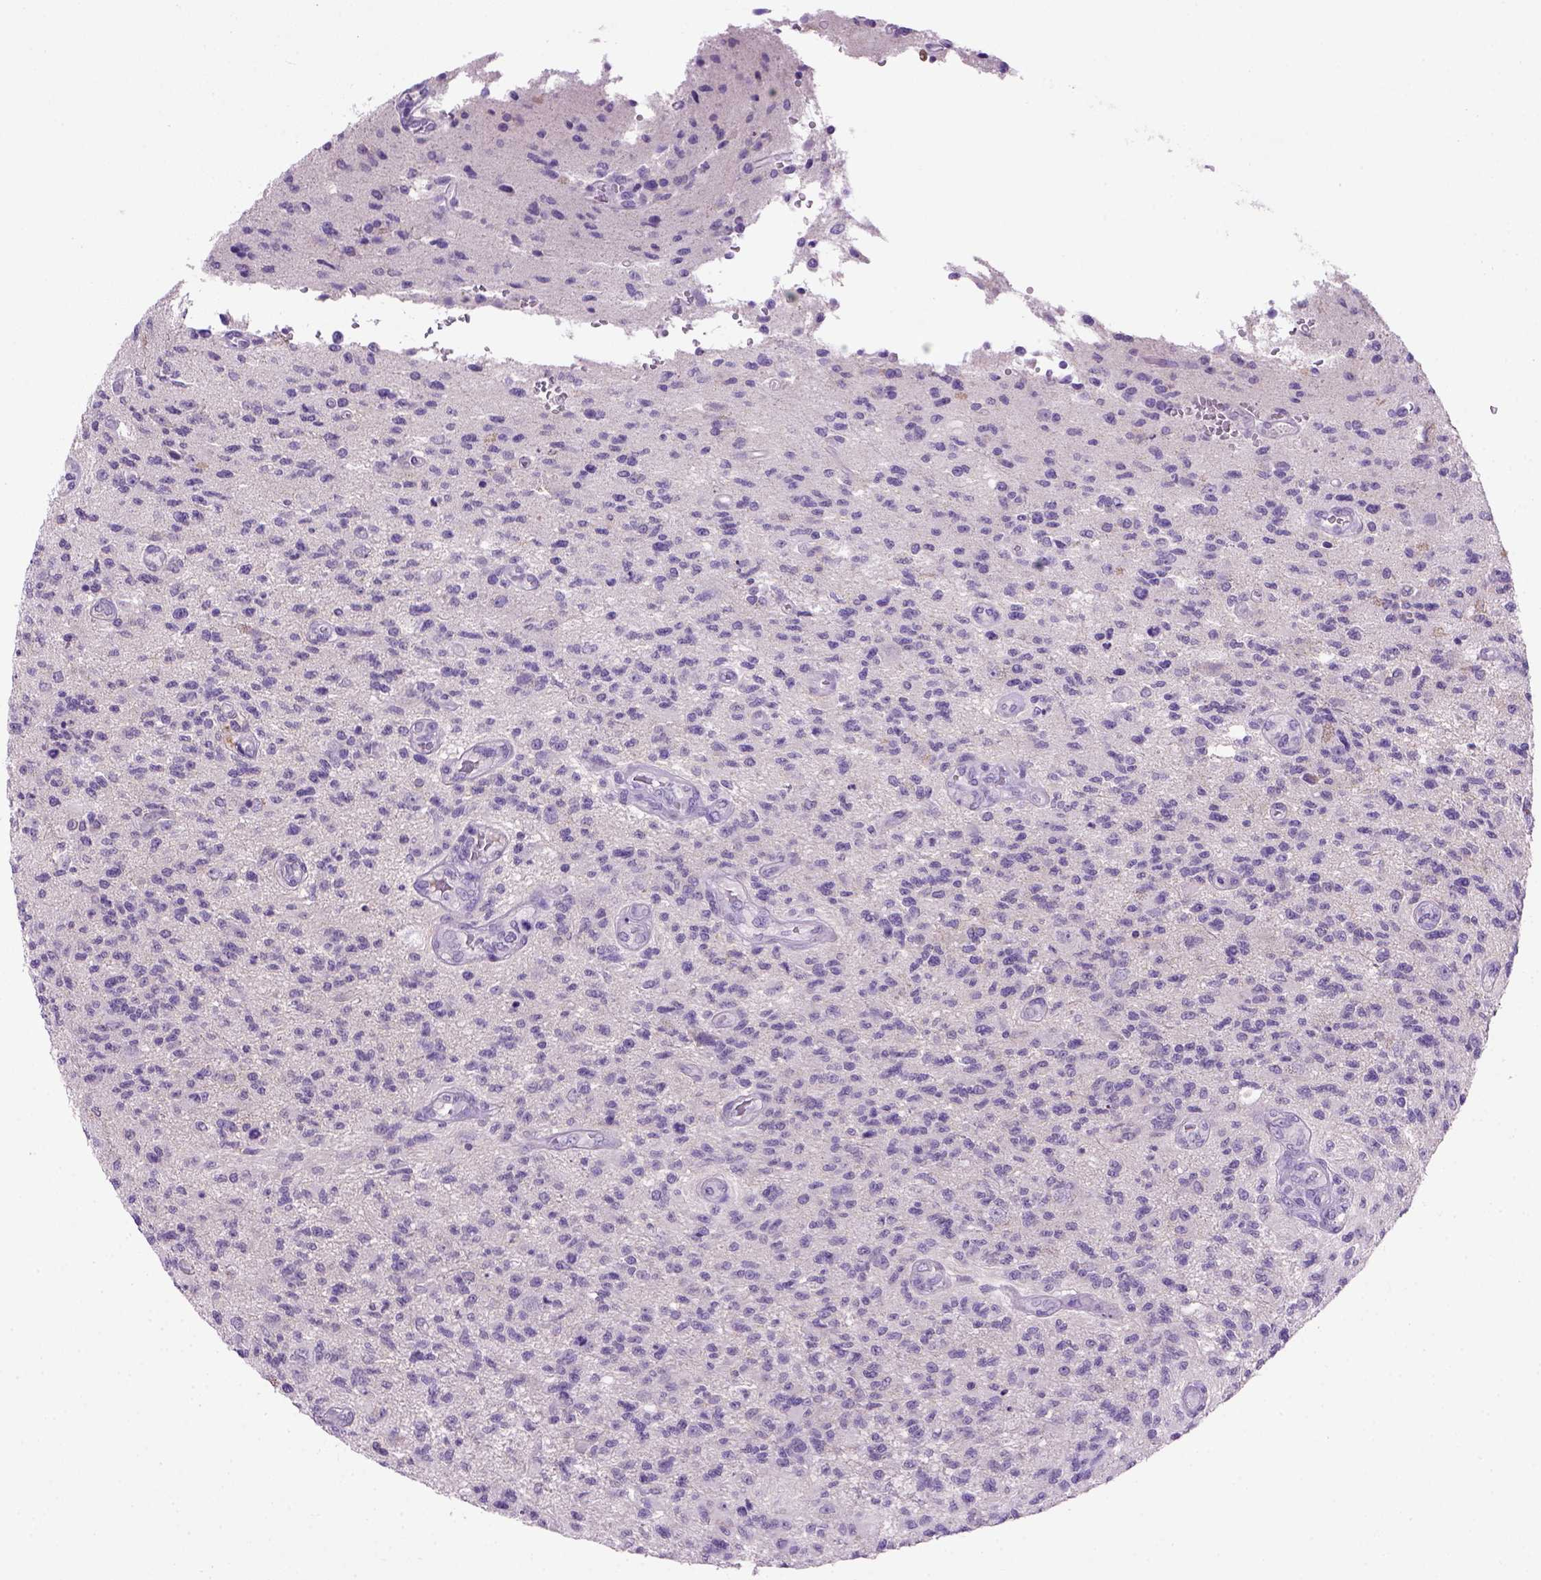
{"staining": {"intensity": "negative", "quantity": "none", "location": "none"}, "tissue": "glioma", "cell_type": "Tumor cells", "image_type": "cancer", "snomed": [{"axis": "morphology", "description": "Glioma, malignant, High grade"}, {"axis": "topography", "description": "Brain"}], "caption": "Photomicrograph shows no protein staining in tumor cells of glioma tissue.", "gene": "CDH1", "patient": {"sex": "male", "age": 56}}